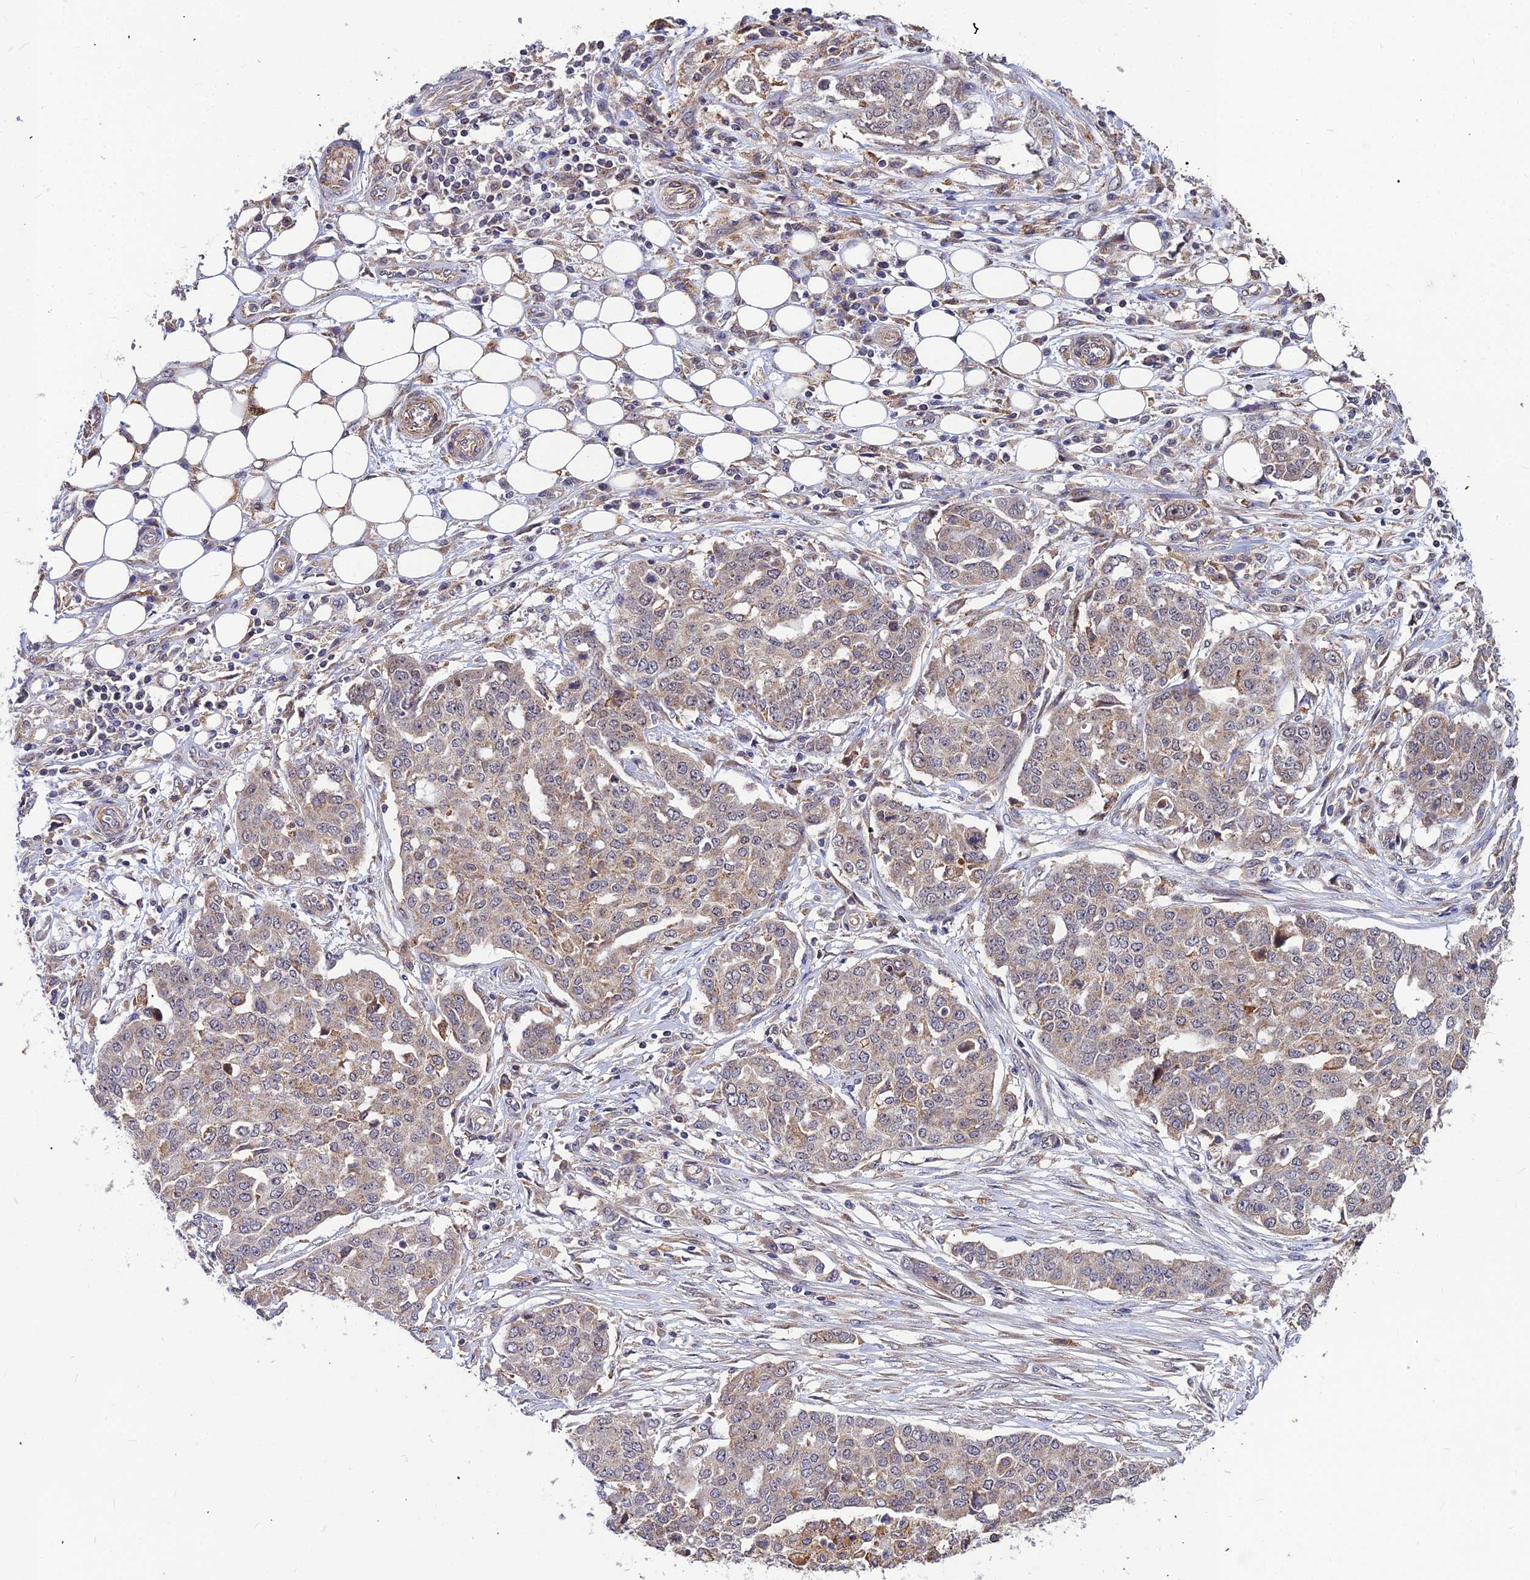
{"staining": {"intensity": "weak", "quantity": ">75%", "location": "cytoplasmic/membranous"}, "tissue": "ovarian cancer", "cell_type": "Tumor cells", "image_type": "cancer", "snomed": [{"axis": "morphology", "description": "Cystadenocarcinoma, serous, NOS"}, {"axis": "topography", "description": "Soft tissue"}, {"axis": "topography", "description": "Ovary"}], "caption": "Ovarian serous cystadenocarcinoma was stained to show a protein in brown. There is low levels of weak cytoplasmic/membranous staining in approximately >75% of tumor cells. The staining is performed using DAB brown chromogen to label protein expression. The nuclei are counter-stained blue using hematoxylin.", "gene": "LEKR1", "patient": {"sex": "female", "age": 57}}